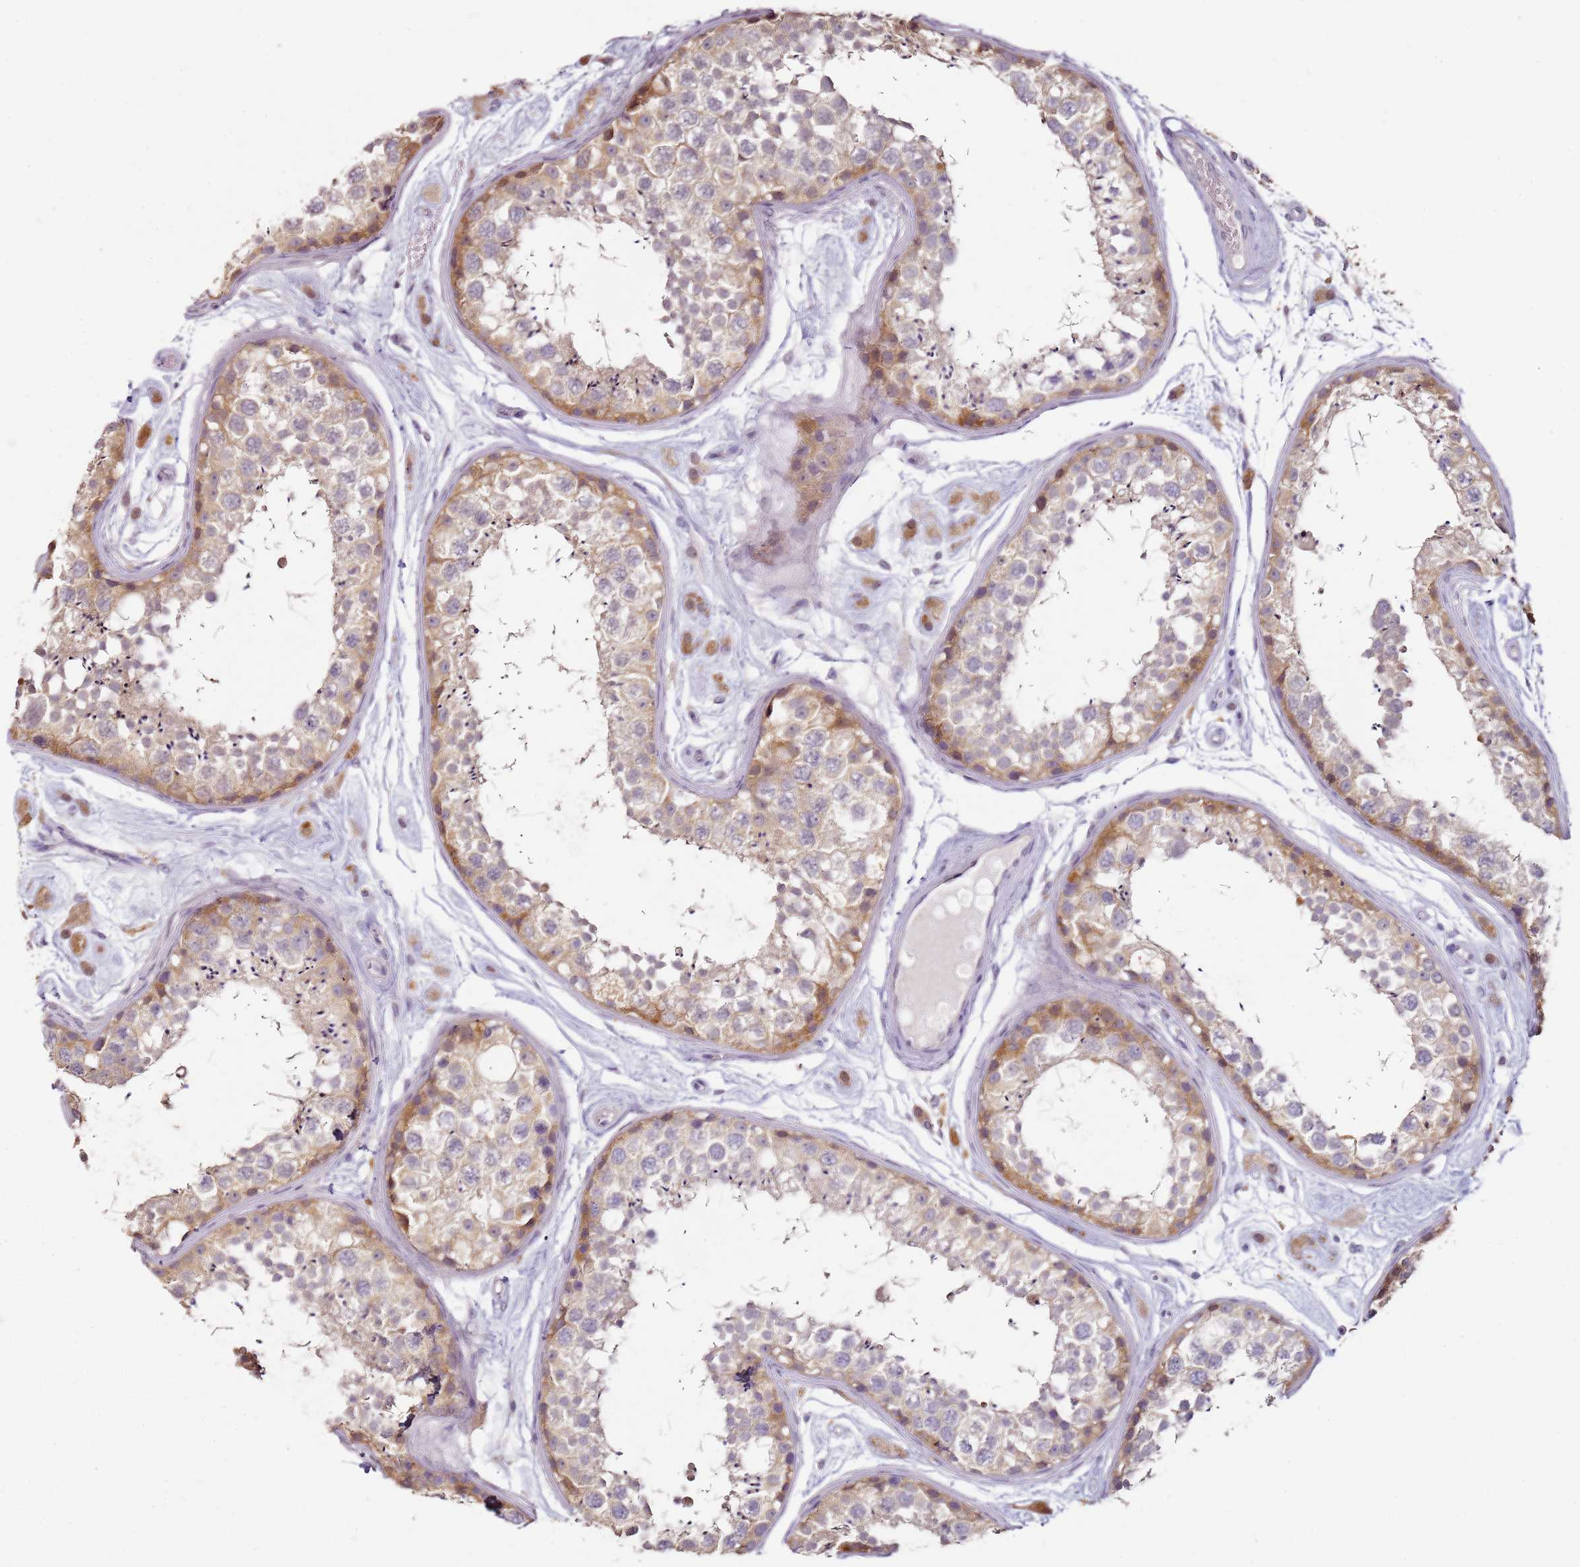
{"staining": {"intensity": "moderate", "quantity": "25%-75%", "location": "cytoplasmic/membranous"}, "tissue": "testis", "cell_type": "Cells in seminiferous ducts", "image_type": "normal", "snomed": [{"axis": "morphology", "description": "Normal tissue, NOS"}, {"axis": "topography", "description": "Testis"}], "caption": "DAB immunohistochemical staining of benign human testis reveals moderate cytoplasmic/membranous protein positivity in about 25%-75% of cells in seminiferous ducts.", "gene": "MDH1", "patient": {"sex": "male", "age": 25}}